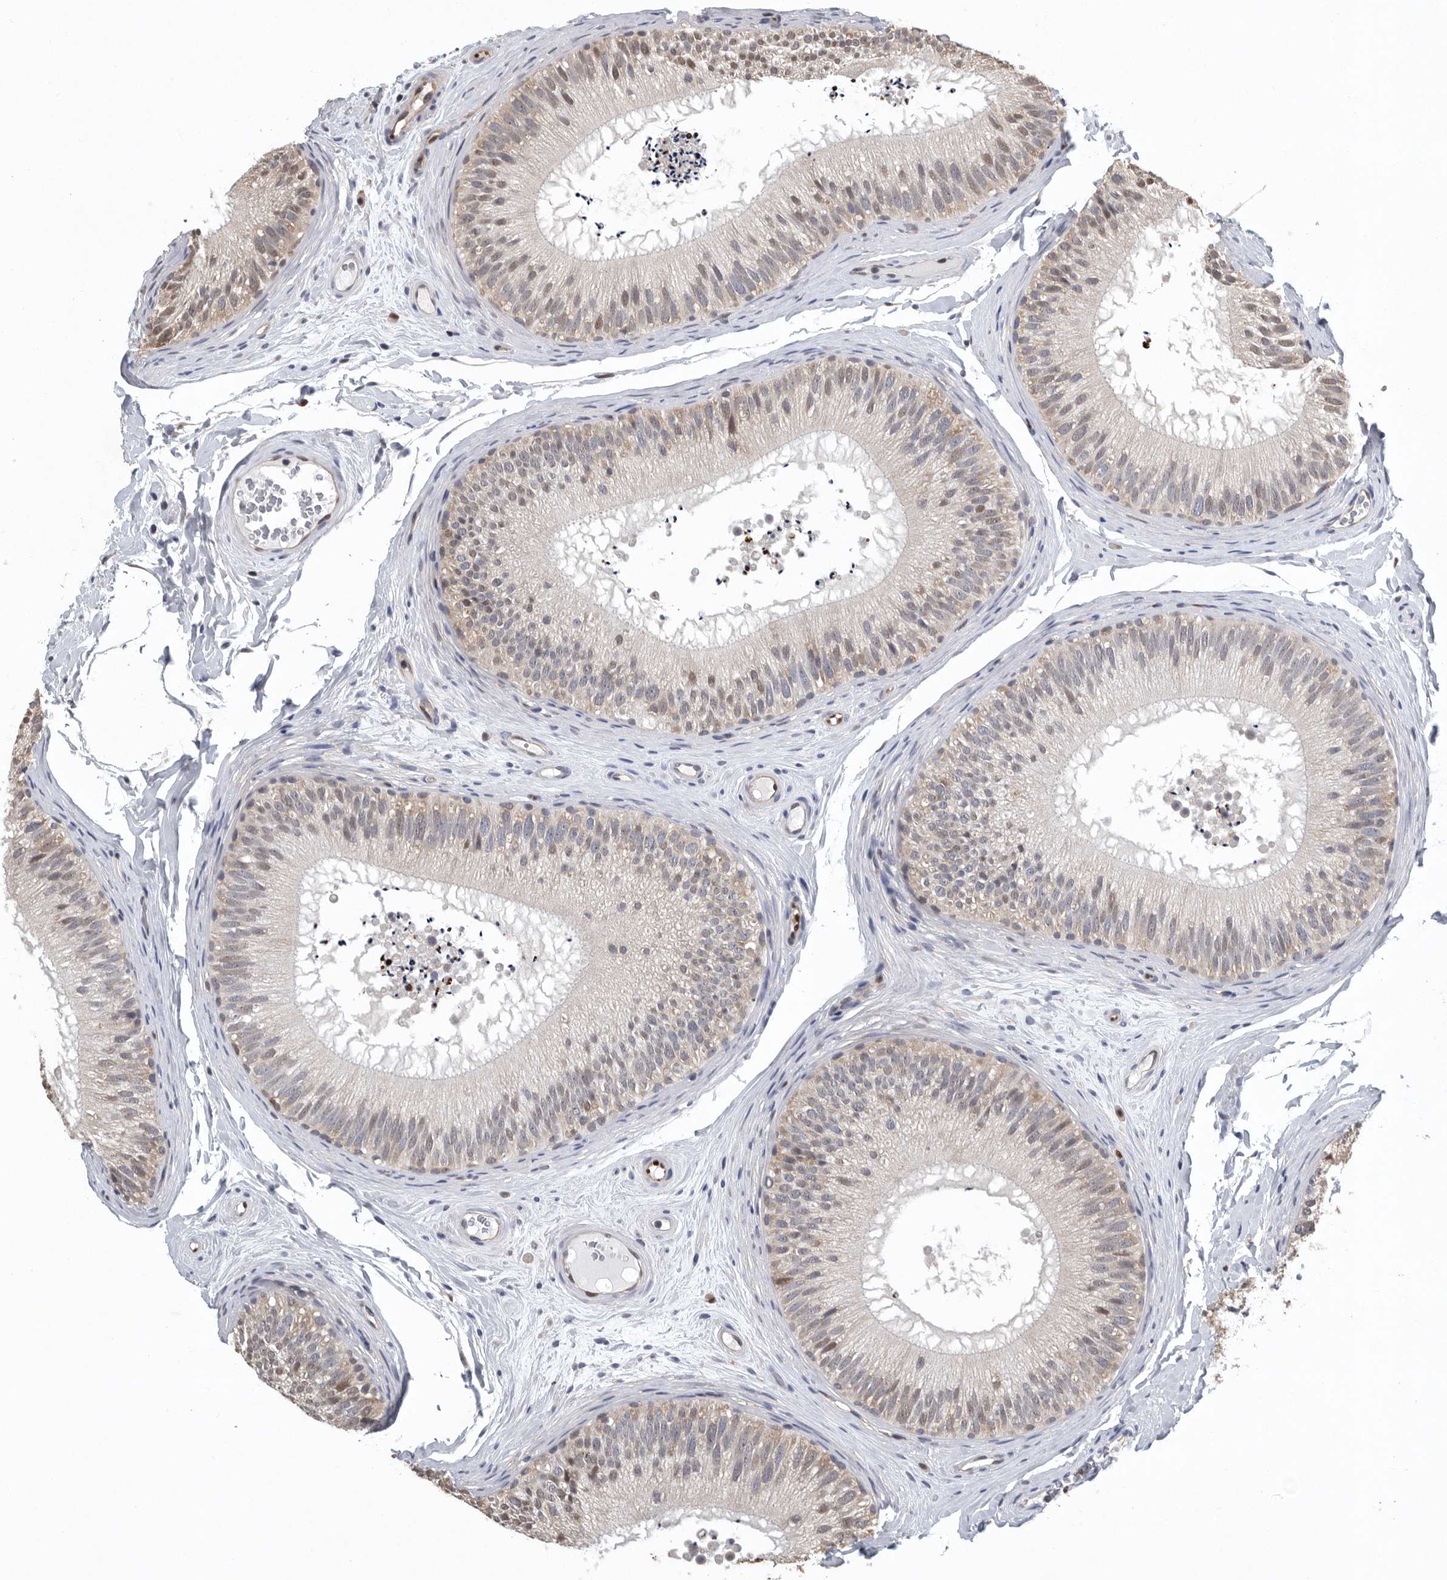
{"staining": {"intensity": "weak", "quantity": "25%-75%", "location": "nuclear"}, "tissue": "epididymis", "cell_type": "Glandular cells", "image_type": "normal", "snomed": [{"axis": "morphology", "description": "Normal tissue, NOS"}, {"axis": "topography", "description": "Epididymis"}], "caption": "Glandular cells display weak nuclear positivity in about 25%-75% of cells in unremarkable epididymis.", "gene": "PDCD4", "patient": {"sex": "male", "age": 45}}